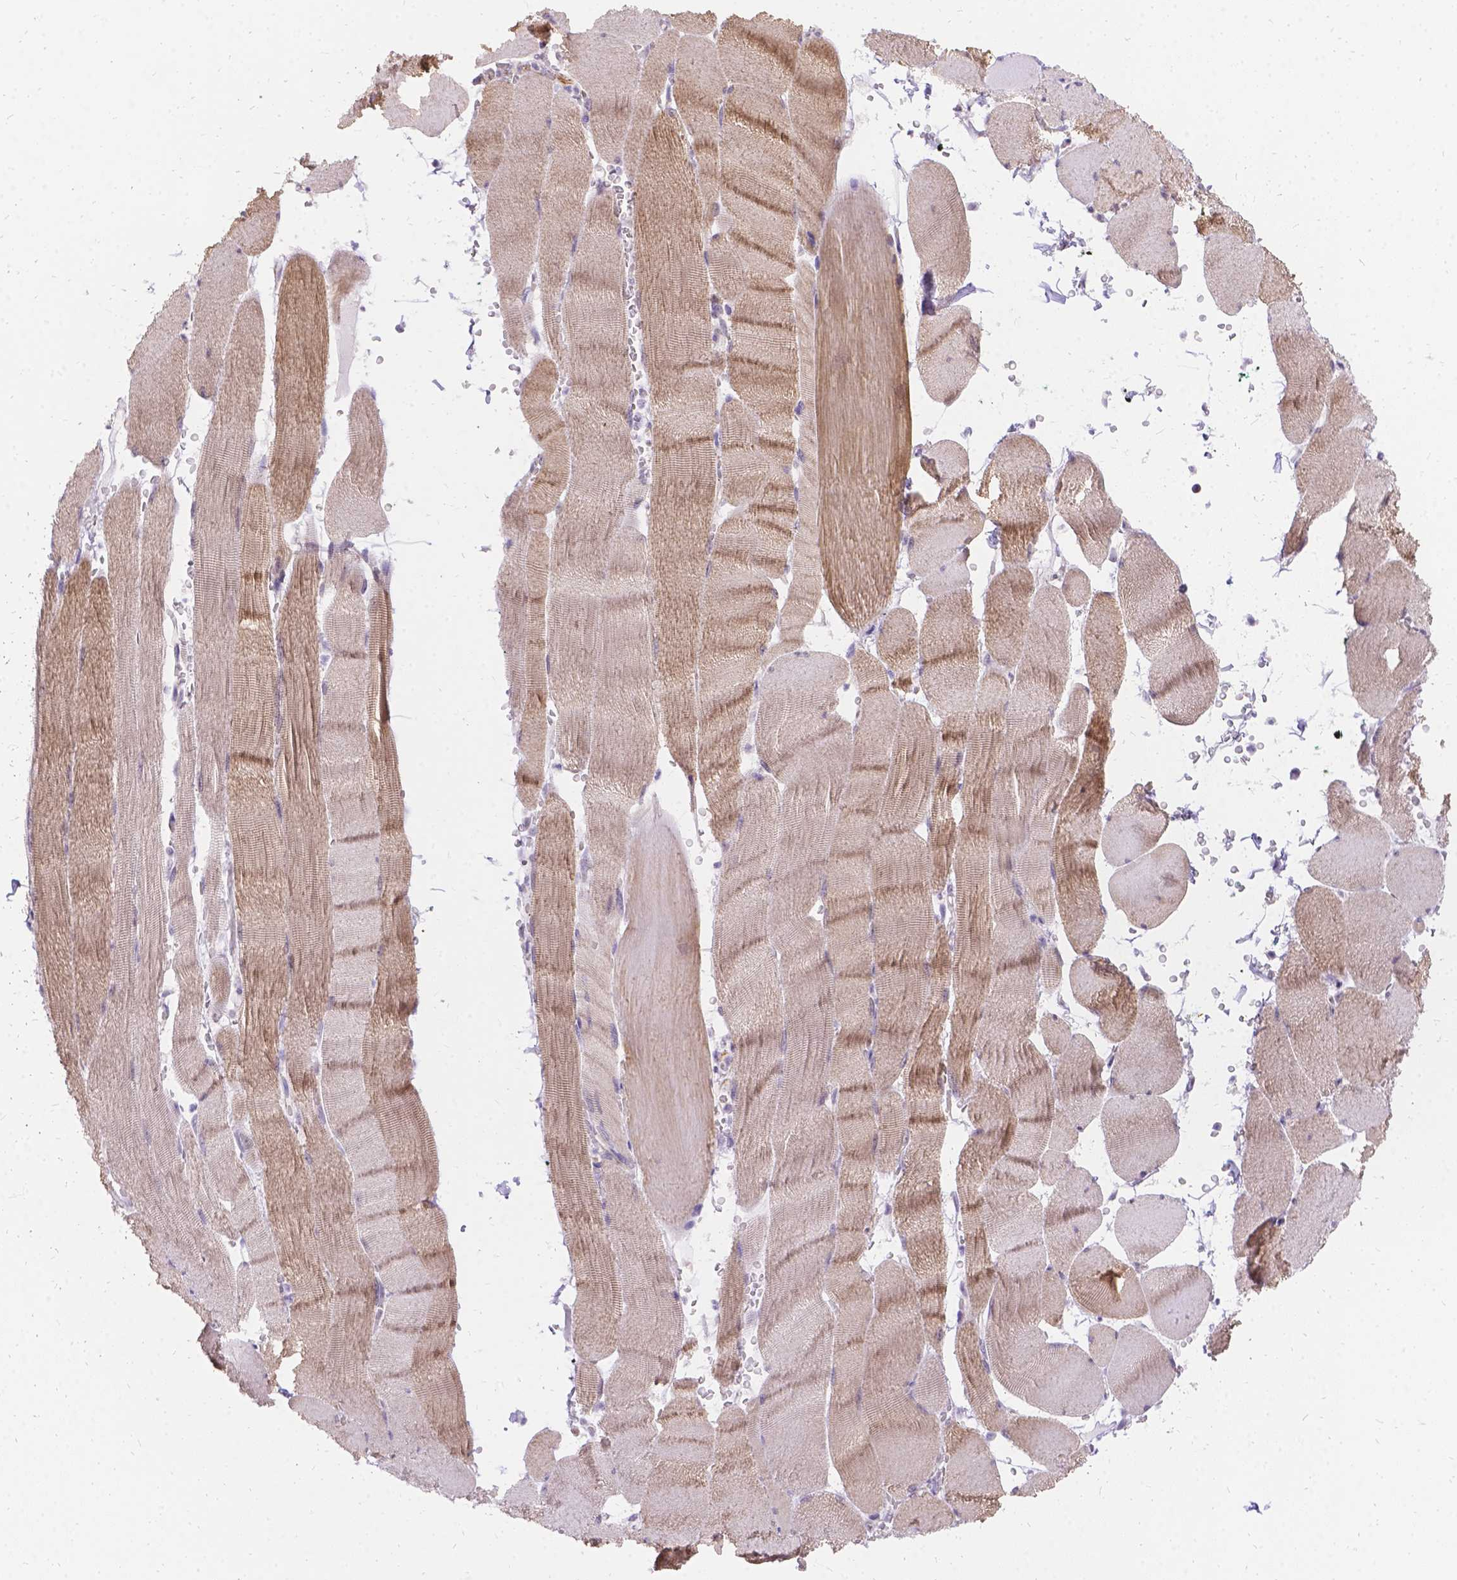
{"staining": {"intensity": "moderate", "quantity": "25%-75%", "location": "cytoplasmic/membranous"}, "tissue": "skeletal muscle", "cell_type": "Myocytes", "image_type": "normal", "snomed": [{"axis": "morphology", "description": "Normal tissue, NOS"}, {"axis": "topography", "description": "Skeletal muscle"}], "caption": "Protein analysis of benign skeletal muscle displays moderate cytoplasmic/membranous expression in about 25%-75% of myocytes.", "gene": "PALS1", "patient": {"sex": "male", "age": 56}}